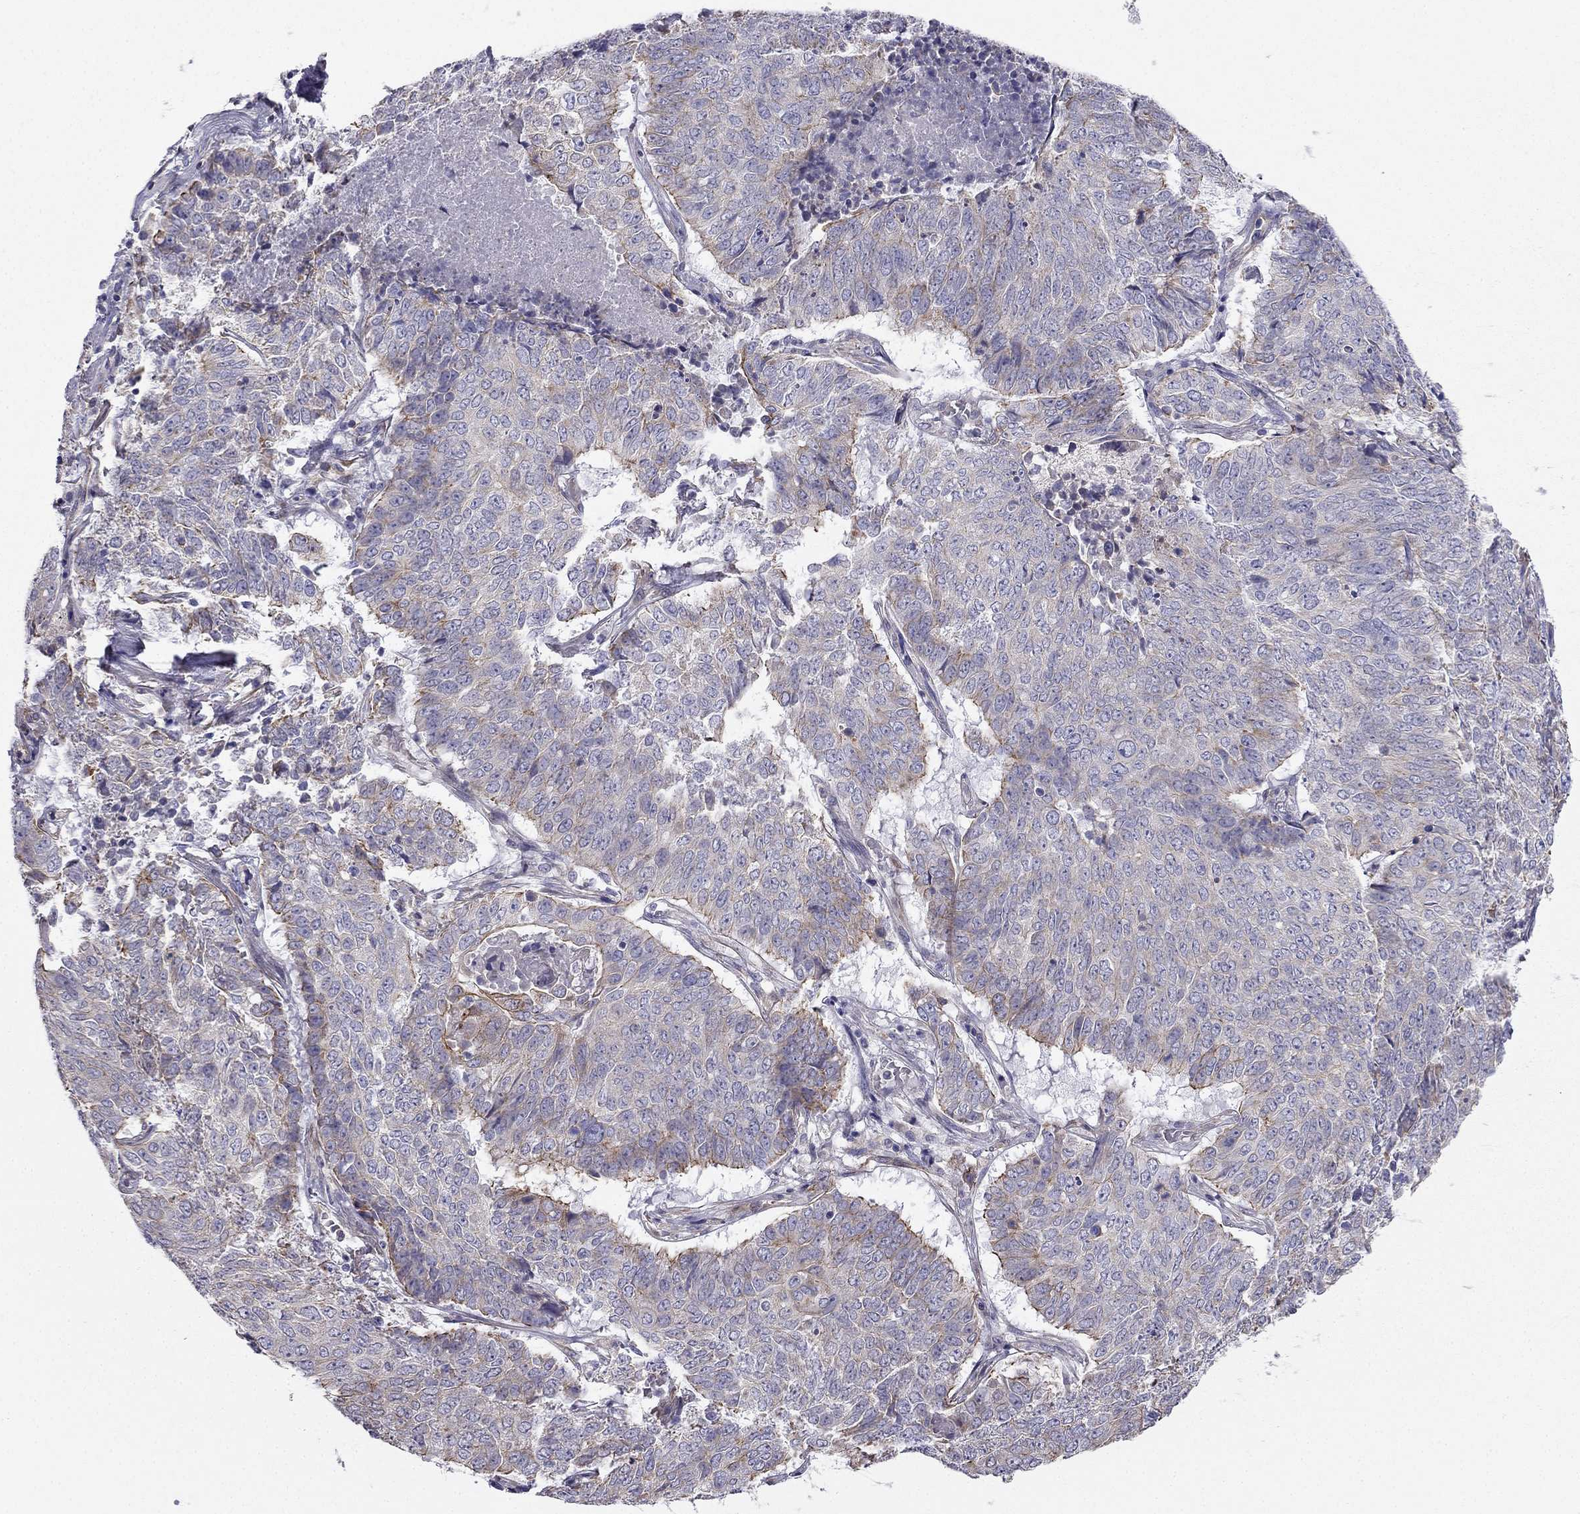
{"staining": {"intensity": "moderate", "quantity": "<25%", "location": "cytoplasmic/membranous"}, "tissue": "lung cancer", "cell_type": "Tumor cells", "image_type": "cancer", "snomed": [{"axis": "morphology", "description": "Squamous cell carcinoma, NOS"}, {"axis": "topography", "description": "Lung"}], "caption": "Immunohistochemical staining of human lung cancer reveals low levels of moderate cytoplasmic/membranous protein staining in about <25% of tumor cells.", "gene": "ENOX1", "patient": {"sex": "male", "age": 64}}